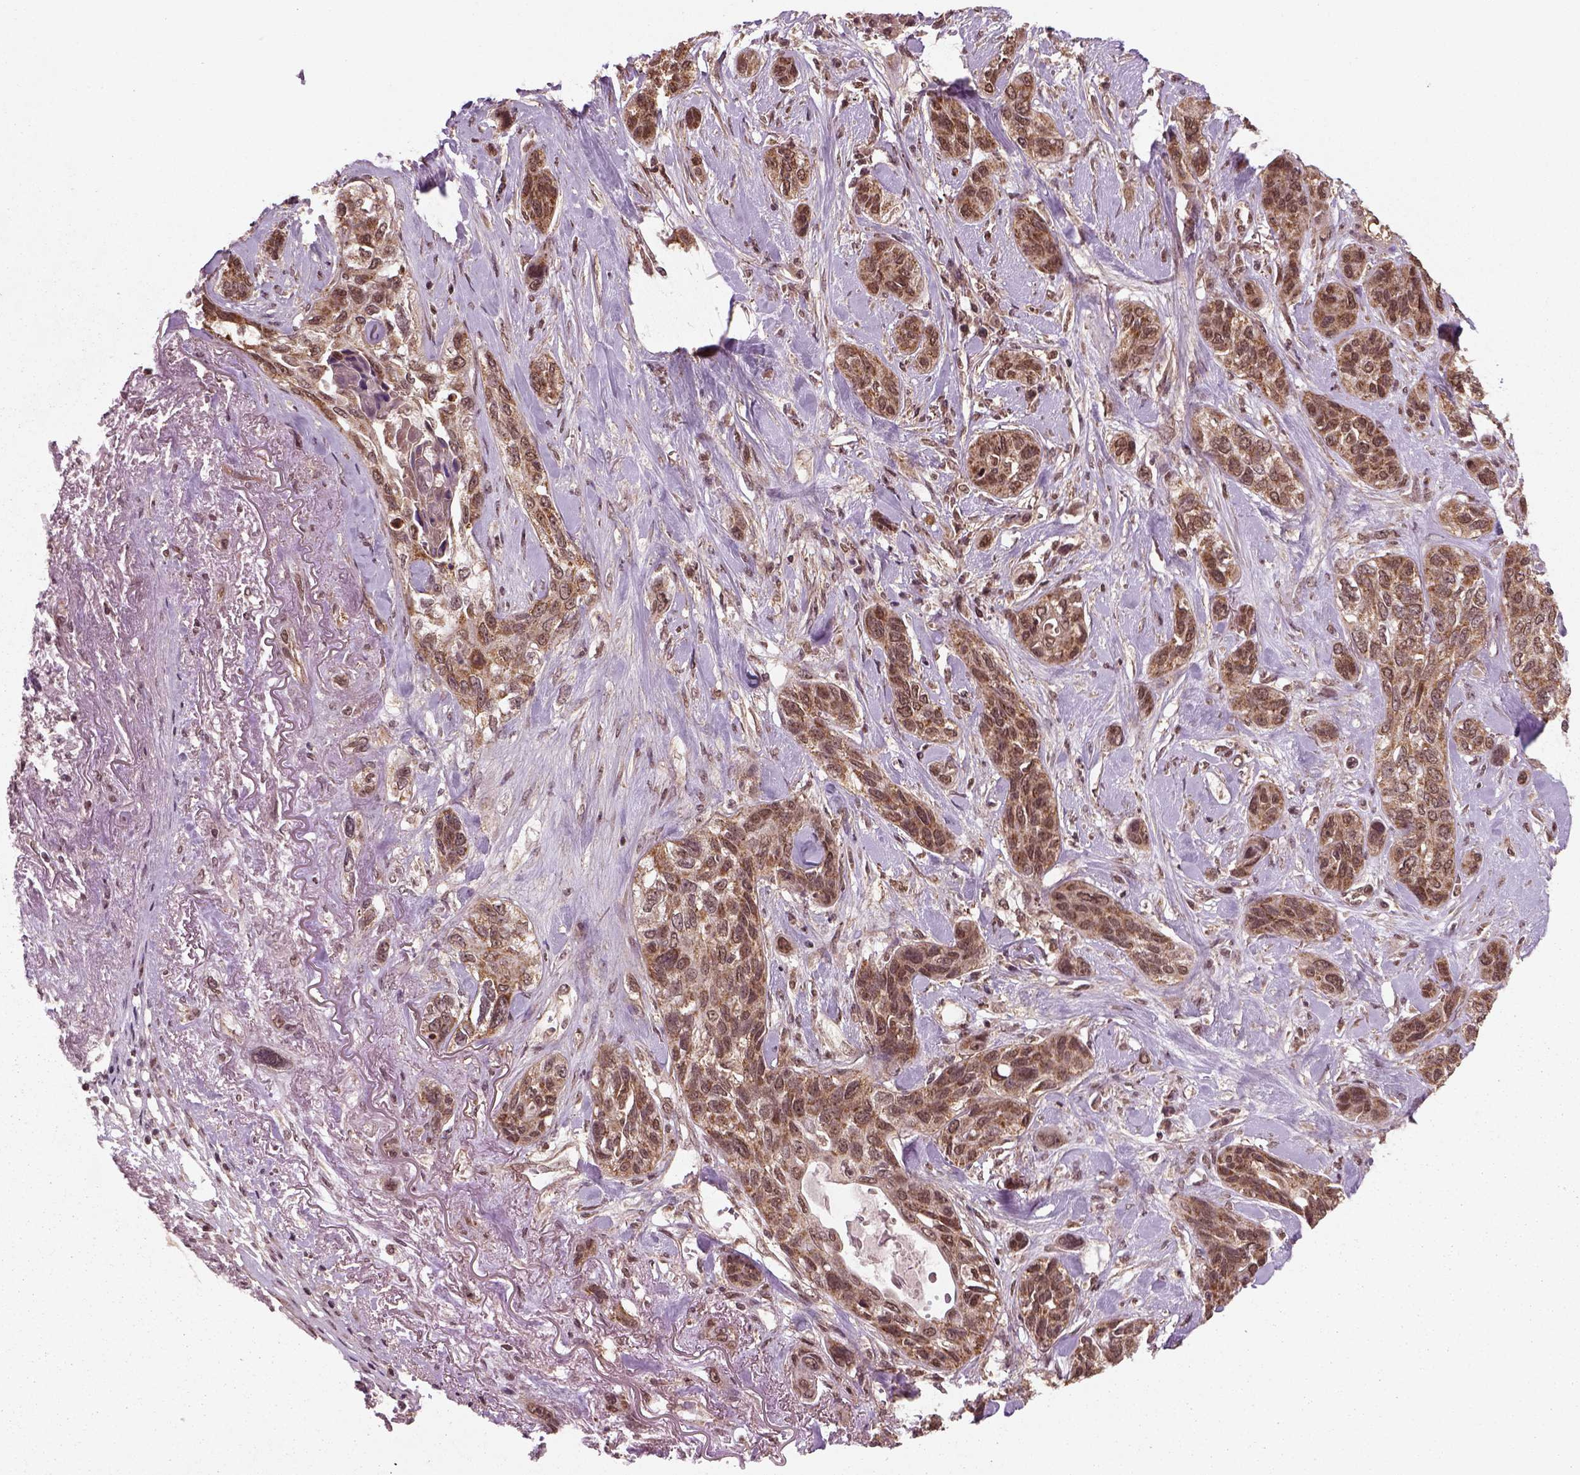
{"staining": {"intensity": "moderate", "quantity": ">75%", "location": "cytoplasmic/membranous,nuclear"}, "tissue": "lung cancer", "cell_type": "Tumor cells", "image_type": "cancer", "snomed": [{"axis": "morphology", "description": "Squamous cell carcinoma, NOS"}, {"axis": "topography", "description": "Lung"}], "caption": "Immunohistochemical staining of human squamous cell carcinoma (lung) displays moderate cytoplasmic/membranous and nuclear protein staining in approximately >75% of tumor cells.", "gene": "NUDT9", "patient": {"sex": "female", "age": 70}}